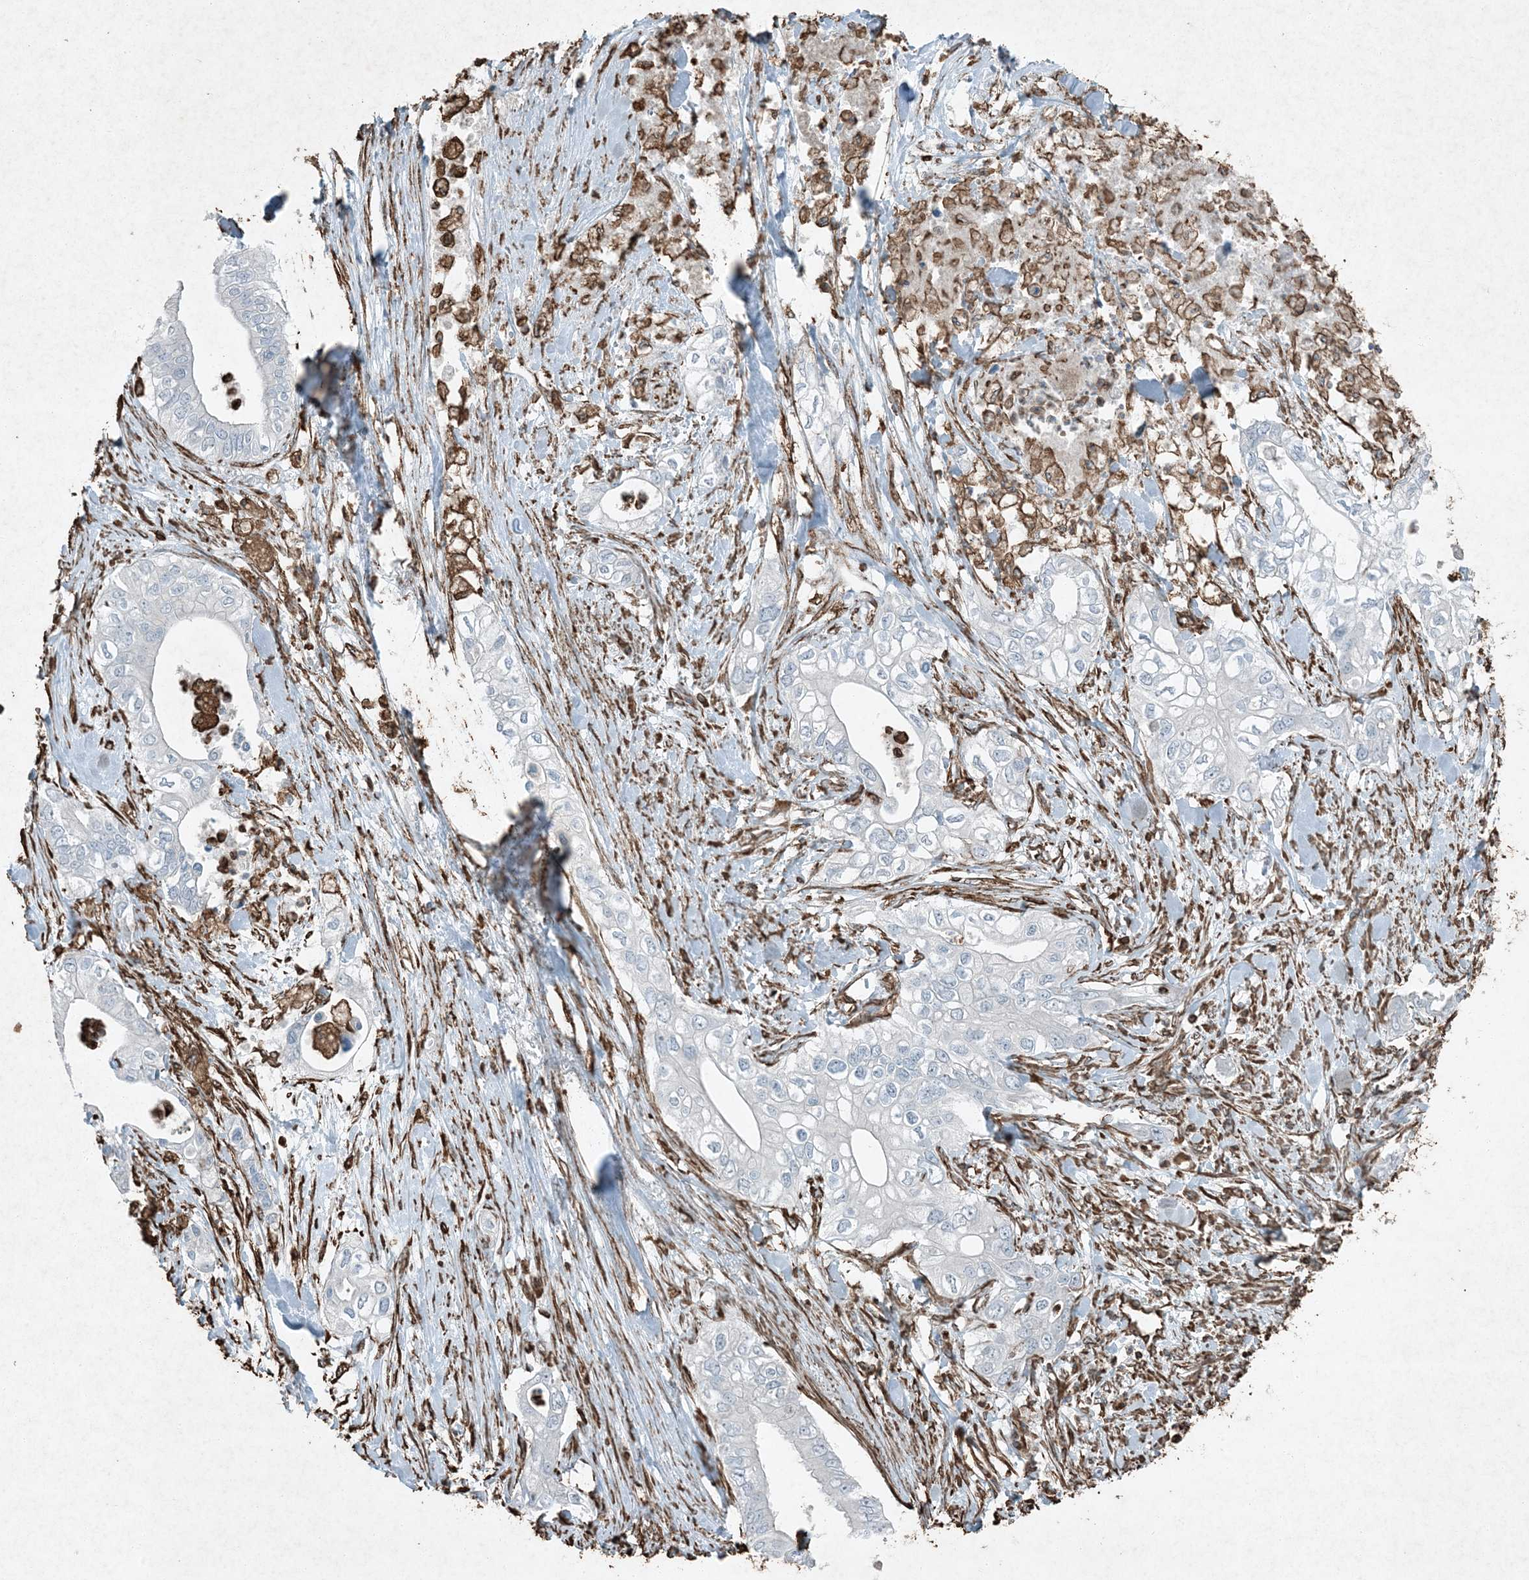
{"staining": {"intensity": "negative", "quantity": "none", "location": "none"}, "tissue": "pancreatic cancer", "cell_type": "Tumor cells", "image_type": "cancer", "snomed": [{"axis": "morphology", "description": "Adenocarcinoma, NOS"}, {"axis": "topography", "description": "Pancreas"}], "caption": "Tumor cells show no significant protein expression in pancreatic cancer (adenocarcinoma).", "gene": "RYK", "patient": {"sex": "female", "age": 78}}